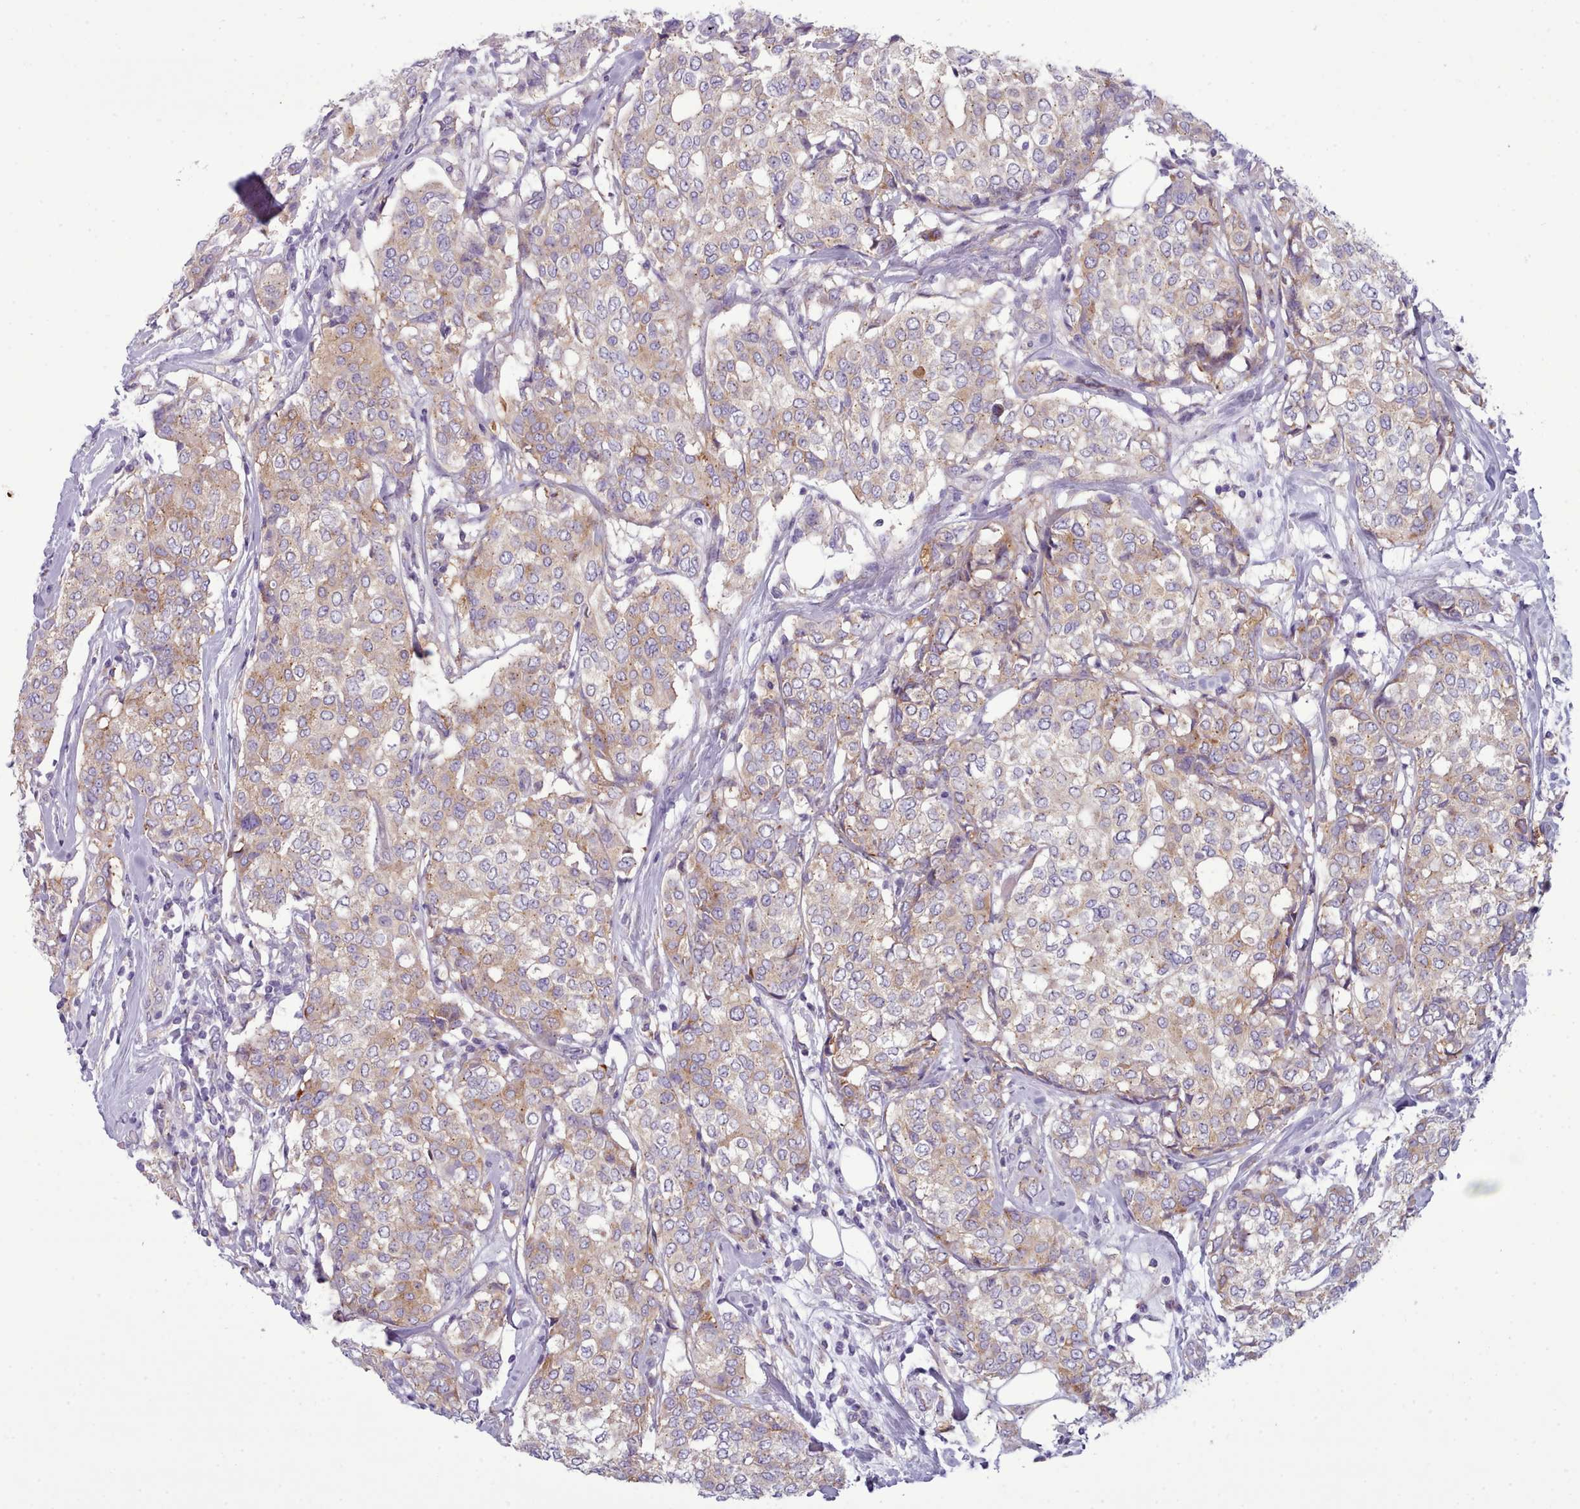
{"staining": {"intensity": "weak", "quantity": "25%-75%", "location": "cytoplasmic/membranous"}, "tissue": "breast cancer", "cell_type": "Tumor cells", "image_type": "cancer", "snomed": [{"axis": "morphology", "description": "Lobular carcinoma"}, {"axis": "topography", "description": "Breast"}], "caption": "This is an image of IHC staining of breast lobular carcinoma, which shows weak expression in the cytoplasmic/membranous of tumor cells.", "gene": "MYRFL", "patient": {"sex": "female", "age": 51}}